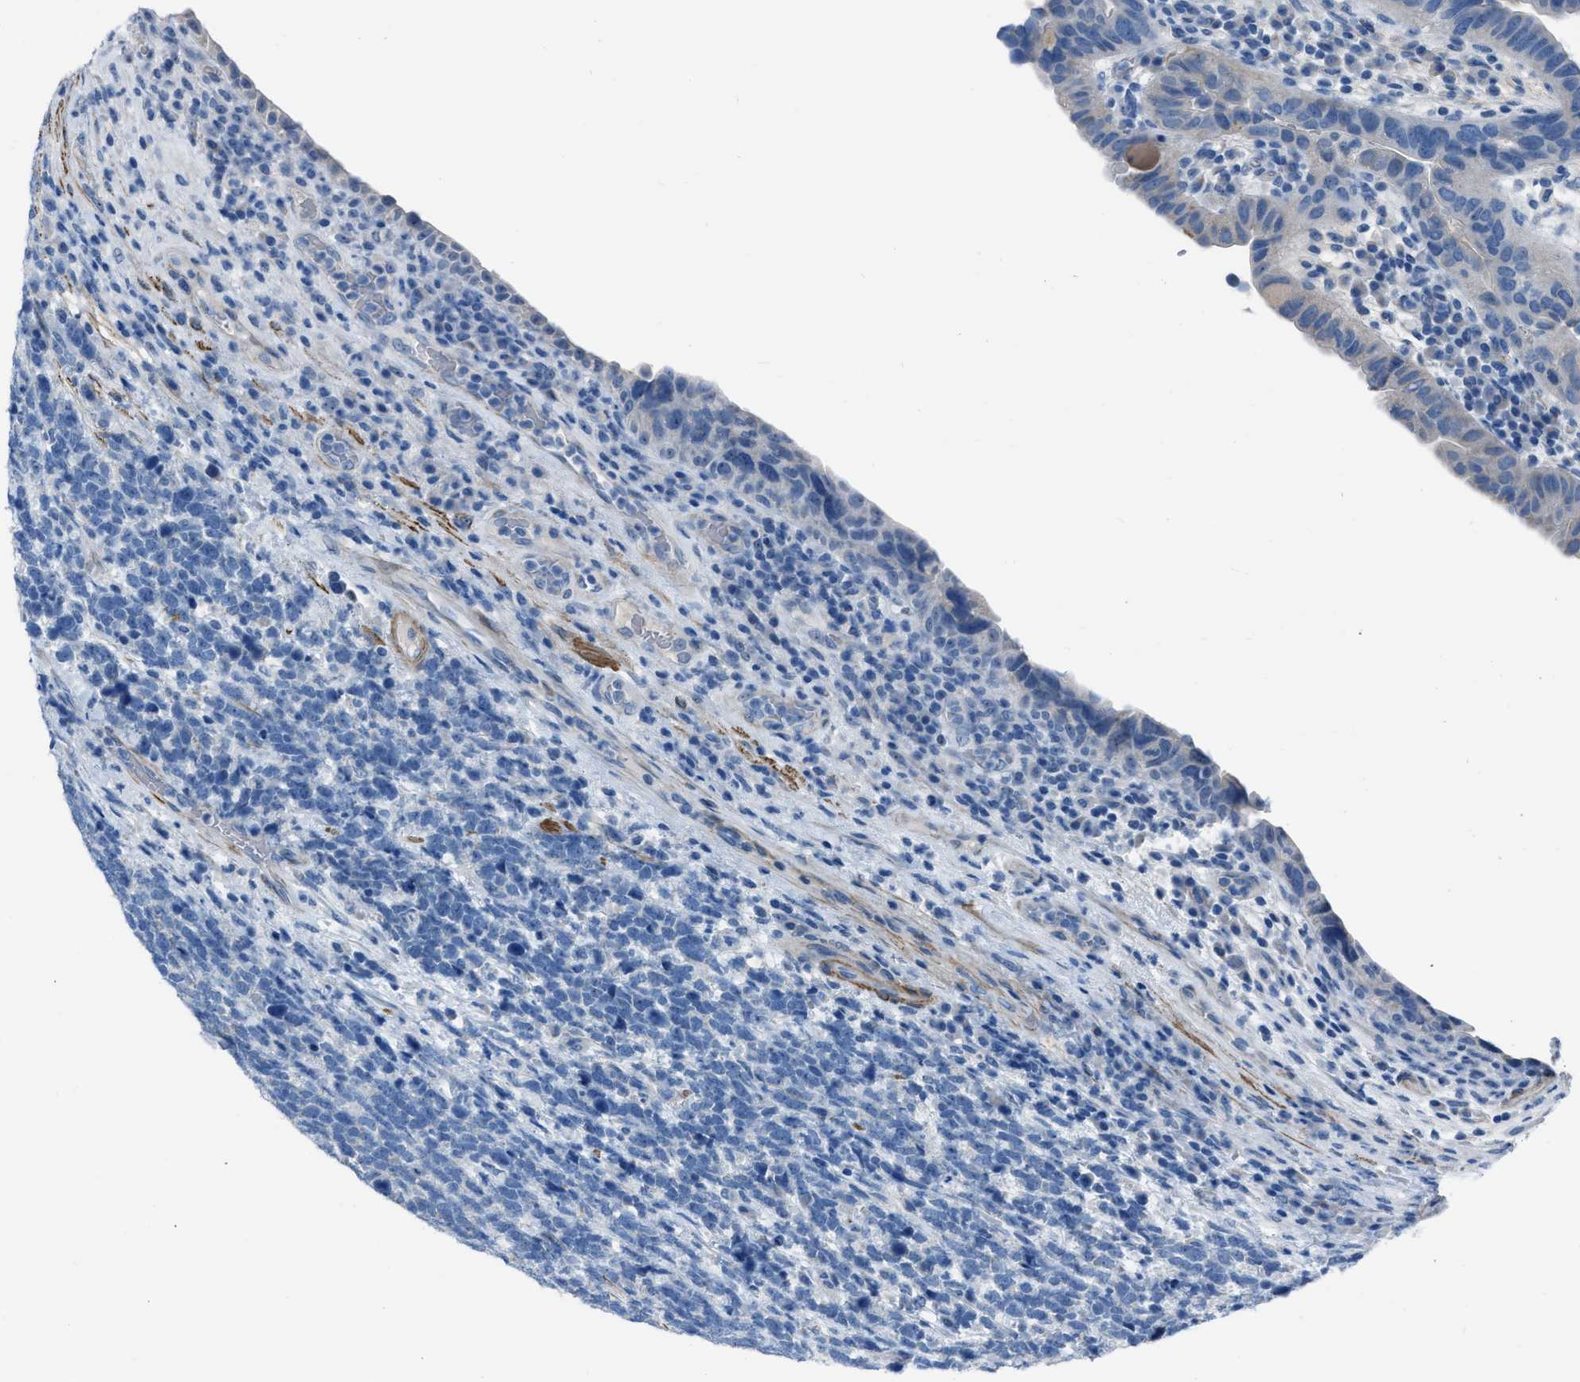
{"staining": {"intensity": "negative", "quantity": "none", "location": "none"}, "tissue": "urothelial cancer", "cell_type": "Tumor cells", "image_type": "cancer", "snomed": [{"axis": "morphology", "description": "Urothelial carcinoma, High grade"}, {"axis": "topography", "description": "Urinary bladder"}], "caption": "High power microscopy image of an immunohistochemistry (IHC) photomicrograph of high-grade urothelial carcinoma, revealing no significant expression in tumor cells.", "gene": "SPATC1L", "patient": {"sex": "female", "age": 82}}